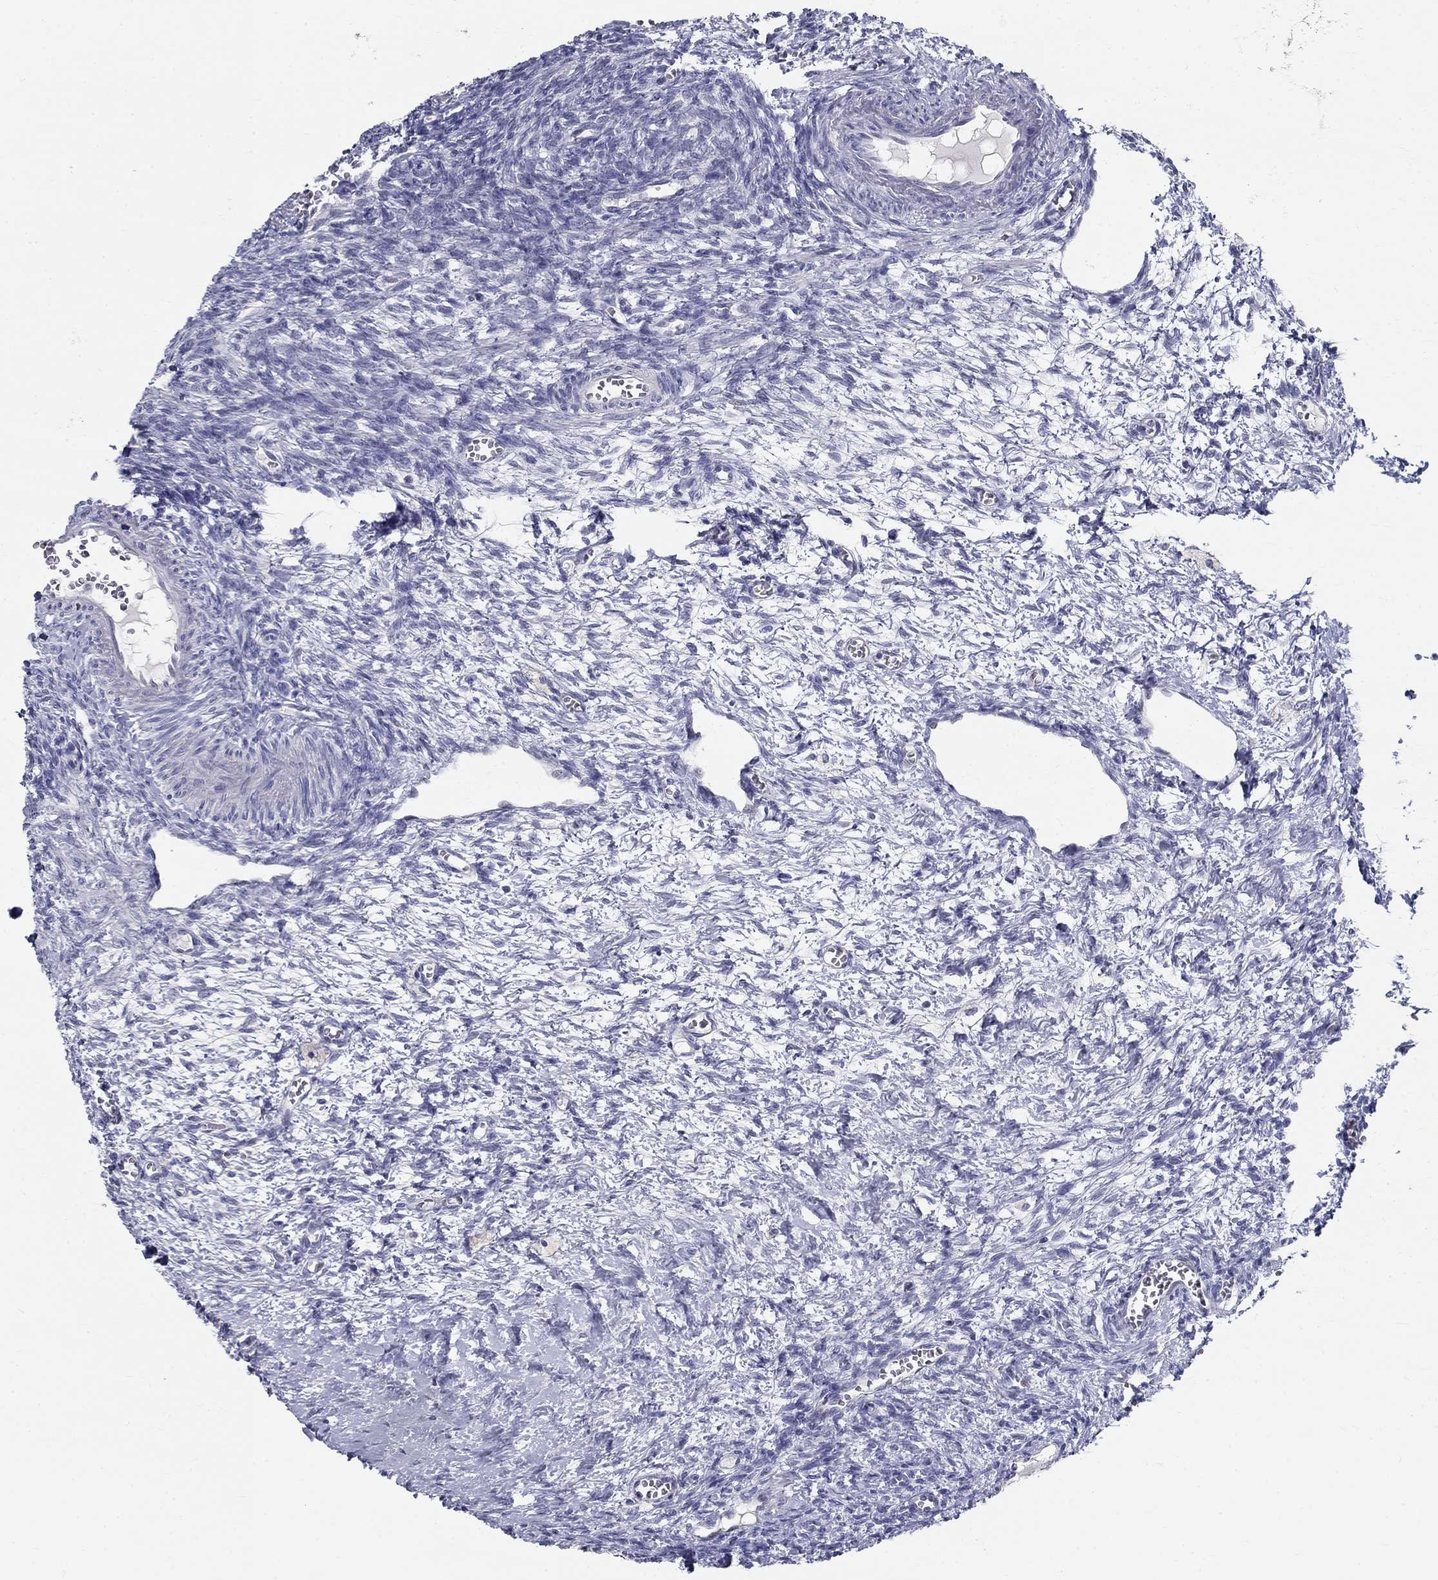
{"staining": {"intensity": "negative", "quantity": "none", "location": "none"}, "tissue": "ovary", "cell_type": "Ovarian stroma cells", "image_type": "normal", "snomed": [{"axis": "morphology", "description": "Normal tissue, NOS"}, {"axis": "topography", "description": "Ovary"}], "caption": "Human ovary stained for a protein using immunohistochemistry (IHC) displays no positivity in ovarian stroma cells.", "gene": "ENSG00000290147", "patient": {"sex": "female", "age": 27}}